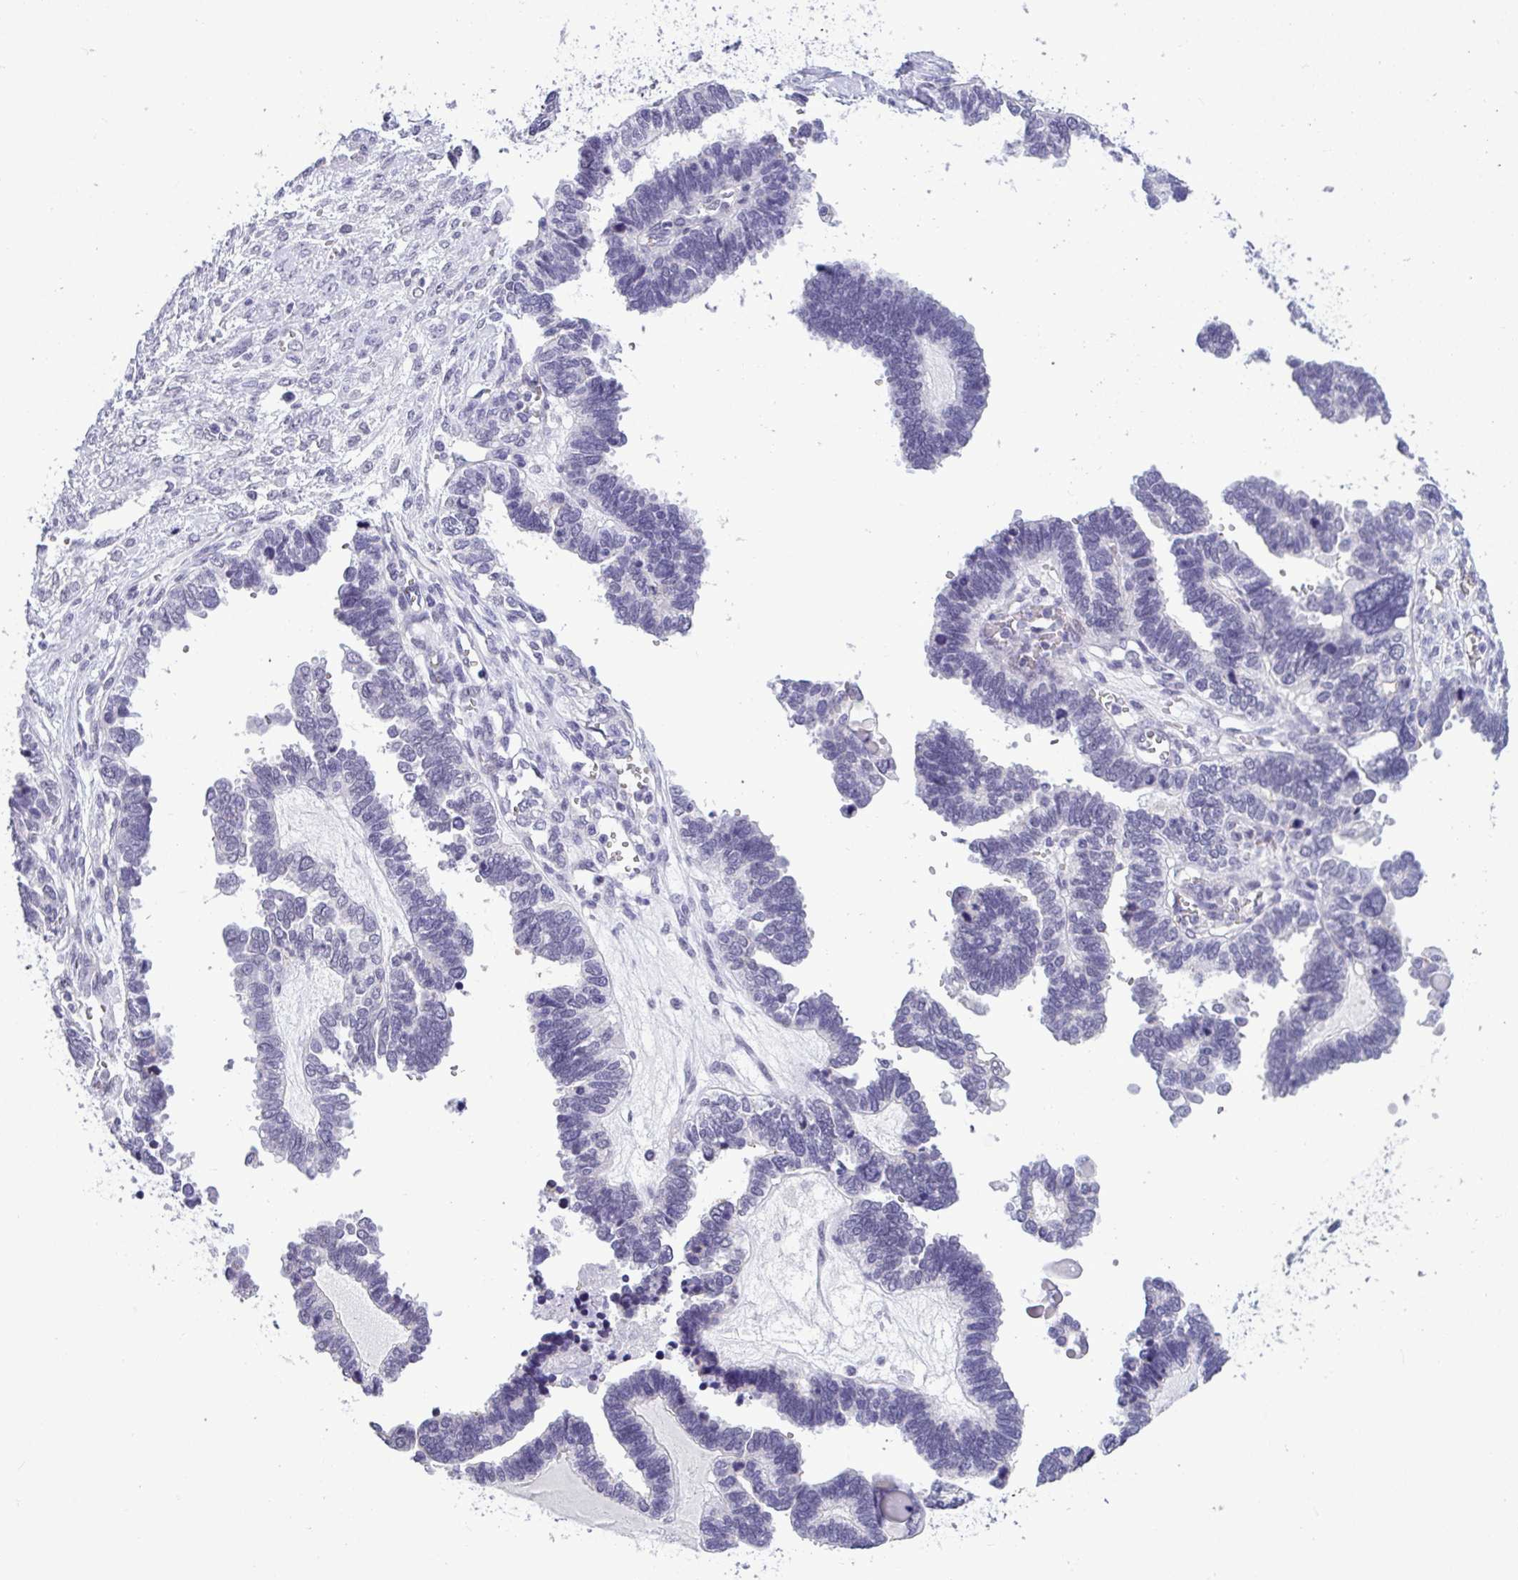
{"staining": {"intensity": "negative", "quantity": "none", "location": "none"}, "tissue": "ovarian cancer", "cell_type": "Tumor cells", "image_type": "cancer", "snomed": [{"axis": "morphology", "description": "Cystadenocarcinoma, serous, NOS"}, {"axis": "topography", "description": "Ovary"}], "caption": "DAB (3,3'-diaminobenzidine) immunohistochemical staining of serous cystadenocarcinoma (ovarian) displays no significant positivity in tumor cells.", "gene": "YBX2", "patient": {"sex": "female", "age": 51}}